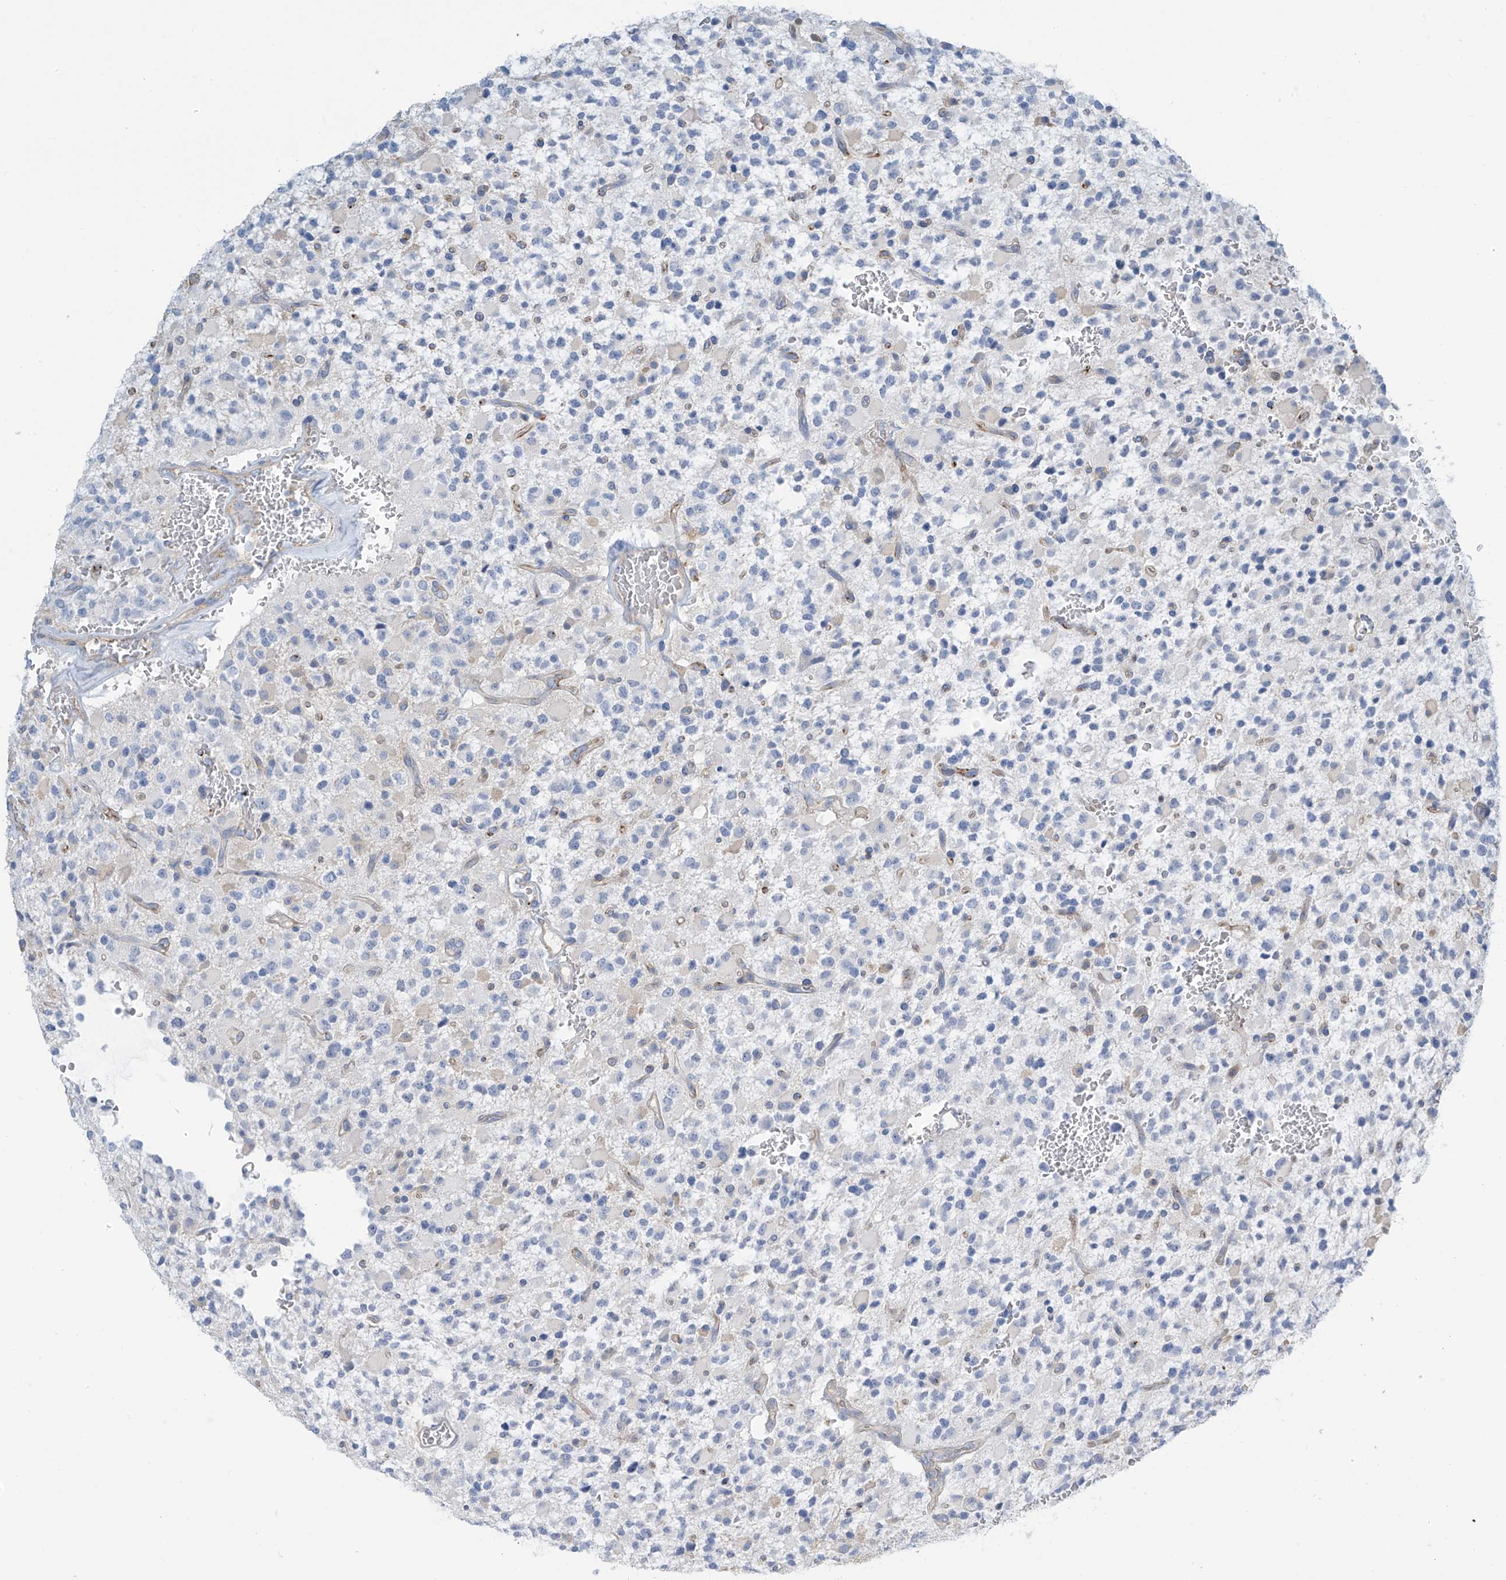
{"staining": {"intensity": "negative", "quantity": "none", "location": "none"}, "tissue": "glioma", "cell_type": "Tumor cells", "image_type": "cancer", "snomed": [{"axis": "morphology", "description": "Glioma, malignant, High grade"}, {"axis": "topography", "description": "Brain"}], "caption": "Image shows no significant protein positivity in tumor cells of high-grade glioma (malignant).", "gene": "ZNF846", "patient": {"sex": "male", "age": 34}}